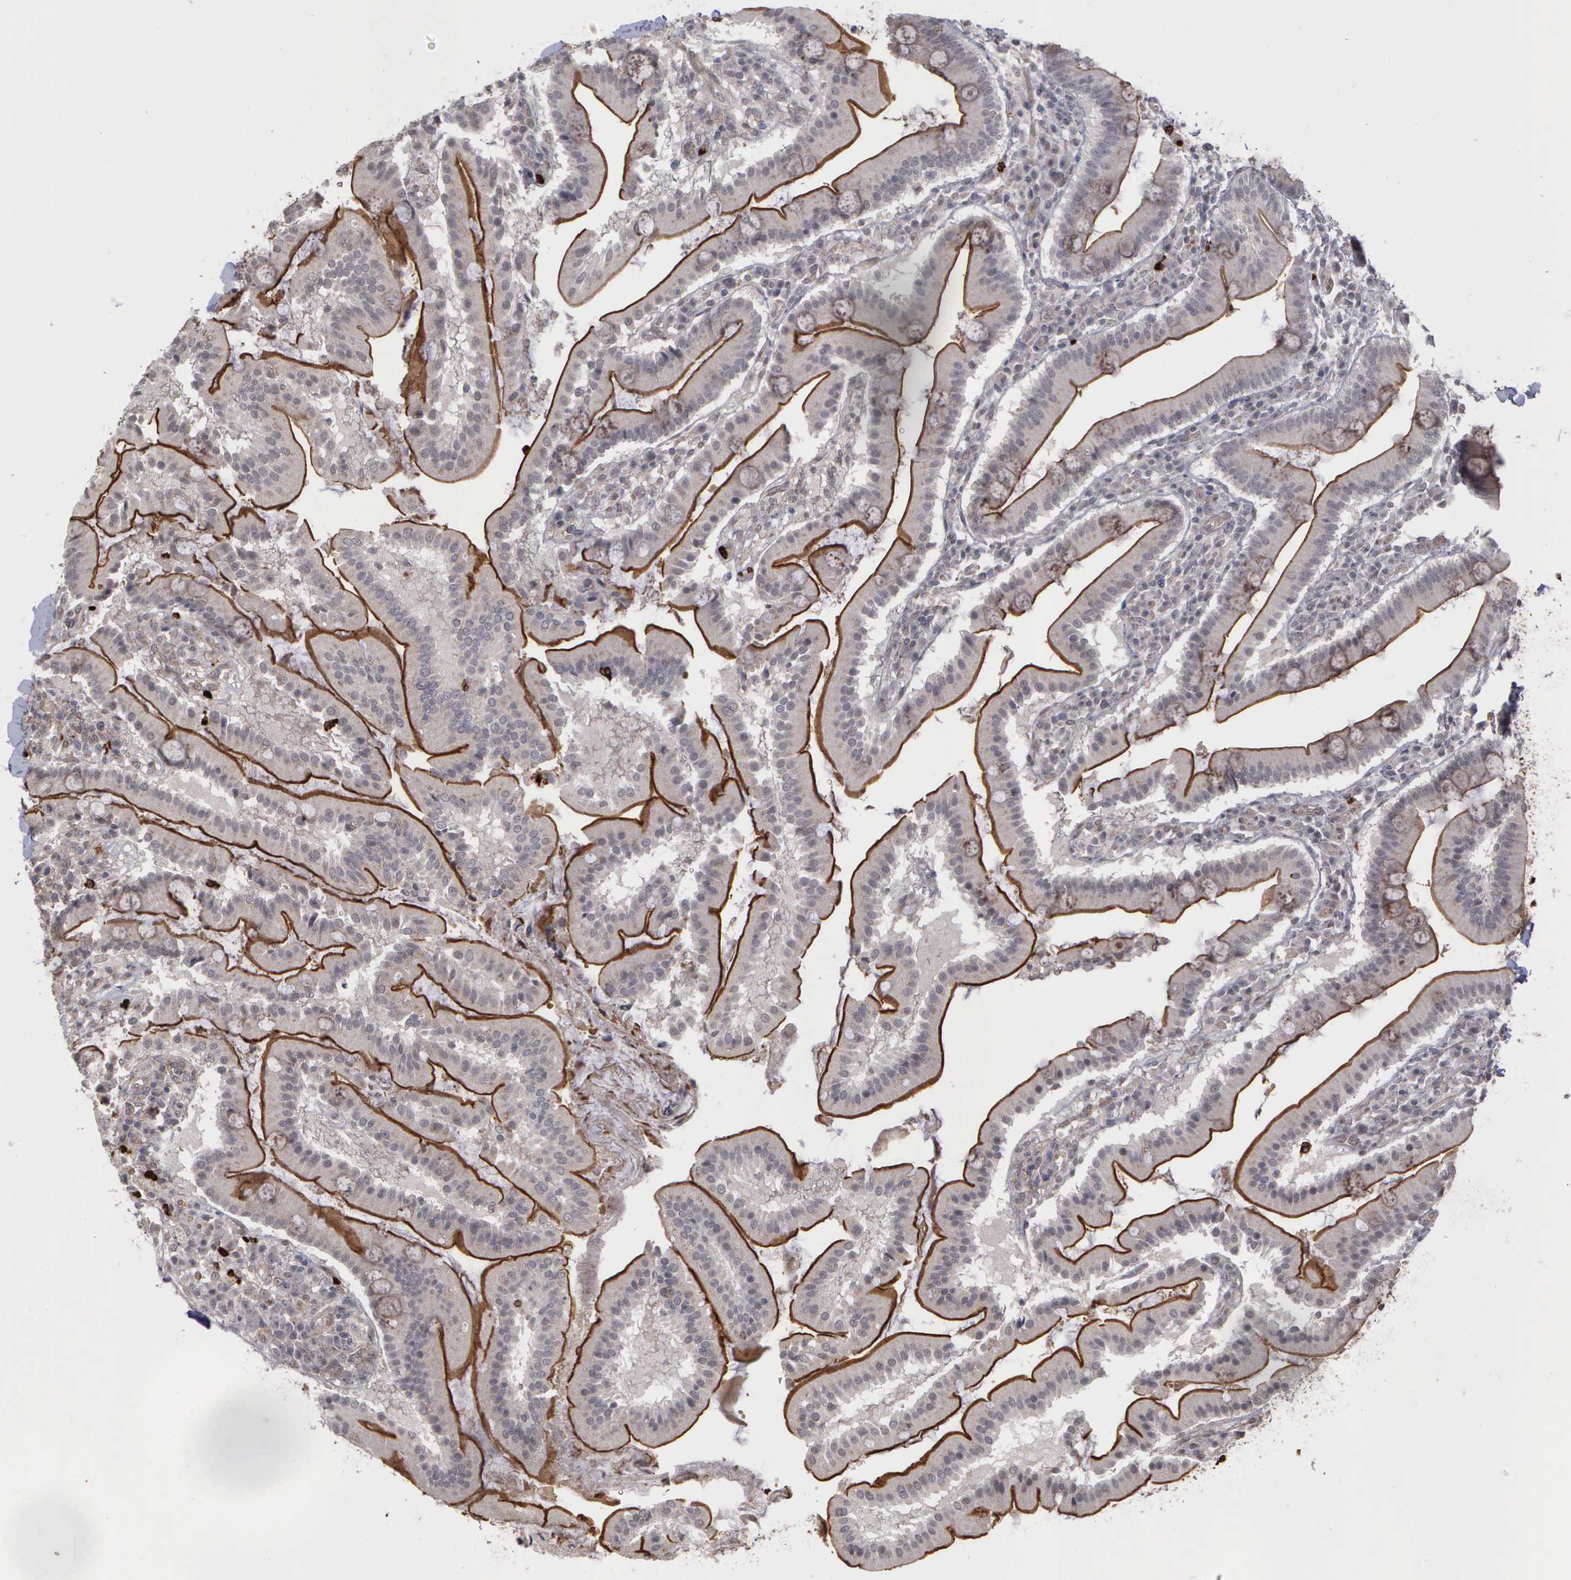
{"staining": {"intensity": "strong", "quantity": ">75%", "location": "cytoplasmic/membranous"}, "tissue": "duodenum", "cell_type": "Glandular cells", "image_type": "normal", "snomed": [{"axis": "morphology", "description": "Normal tissue, NOS"}, {"axis": "topography", "description": "Duodenum"}], "caption": "Immunohistochemistry micrograph of unremarkable human duodenum stained for a protein (brown), which reveals high levels of strong cytoplasmic/membranous positivity in about >75% of glandular cells.", "gene": "MMP9", "patient": {"sex": "male", "age": 50}}